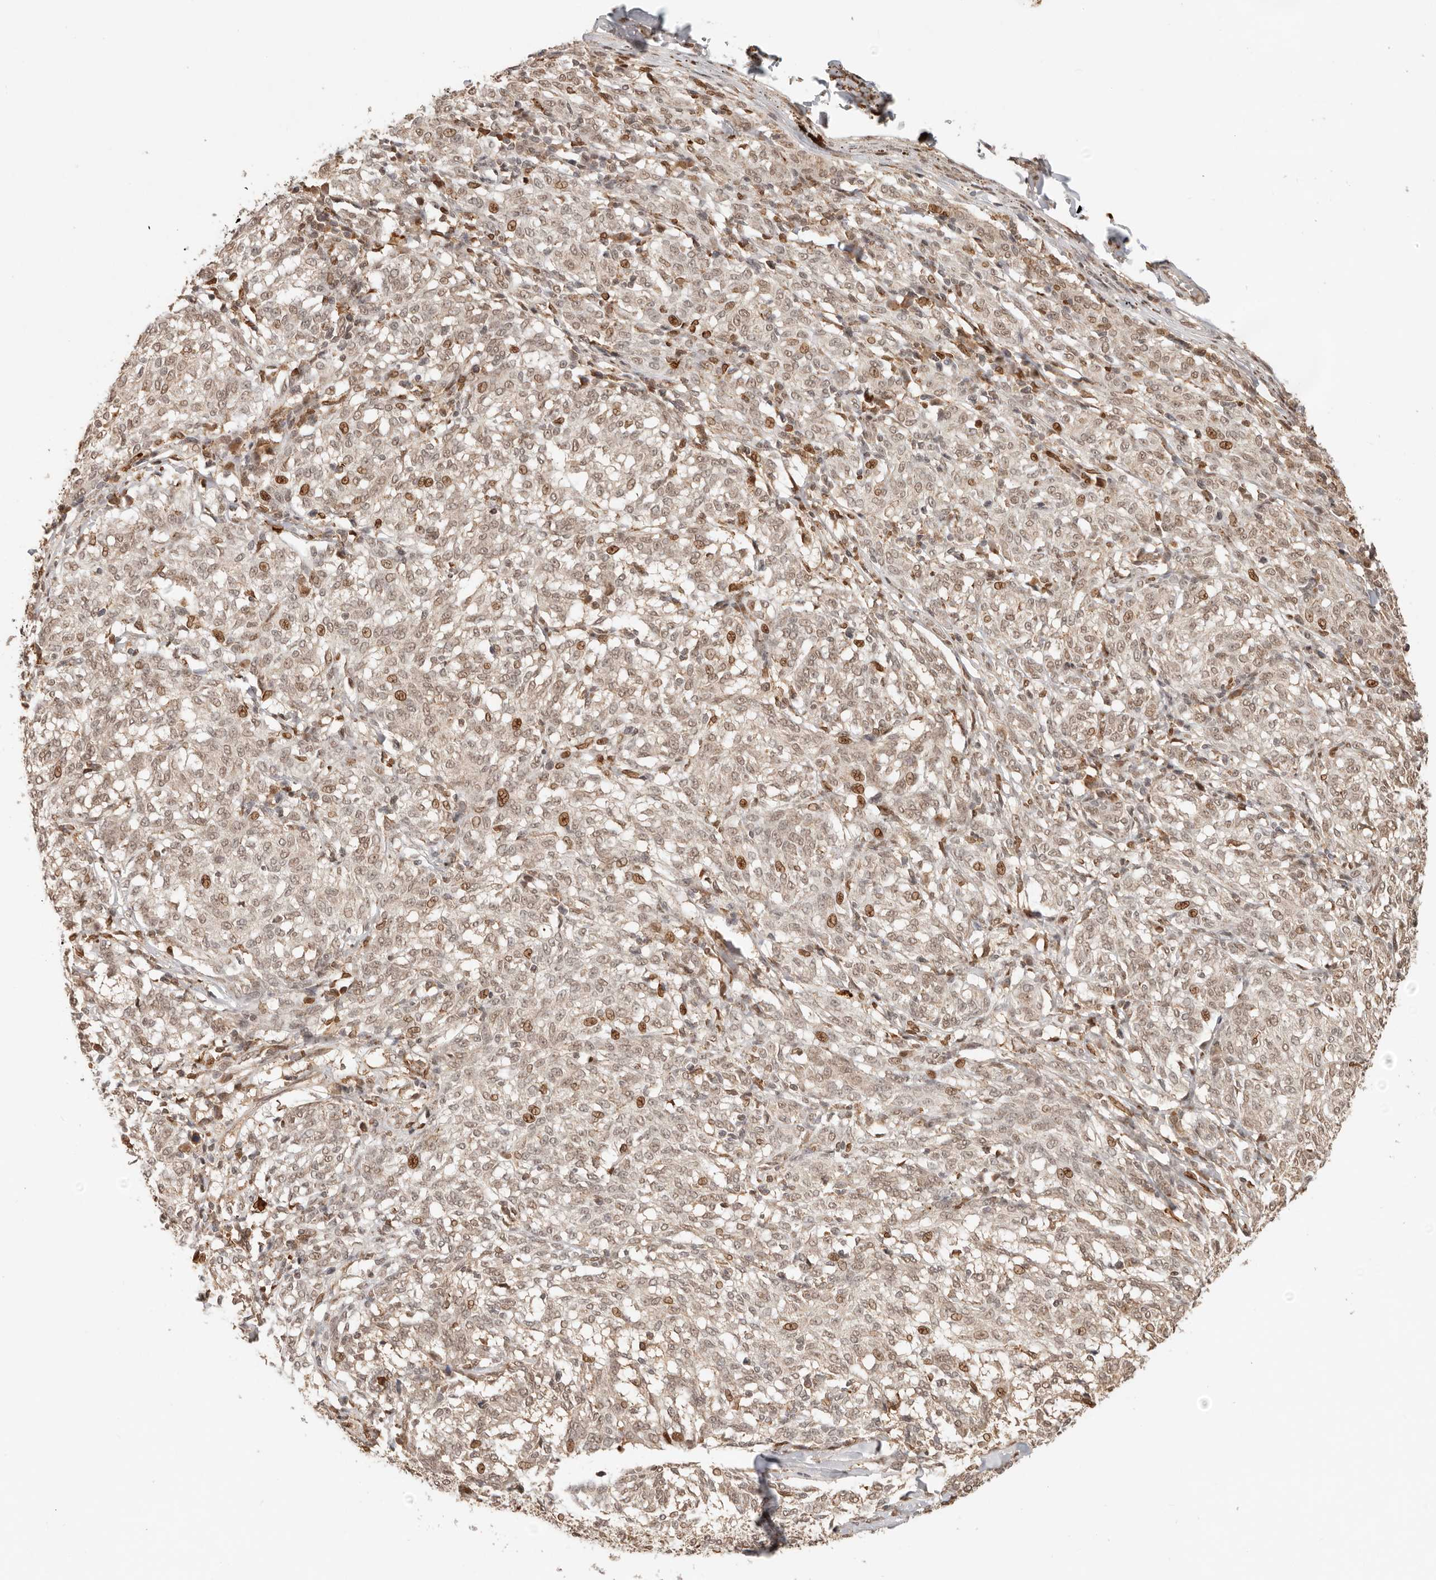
{"staining": {"intensity": "weak", "quantity": ">75%", "location": "nuclear"}, "tissue": "melanoma", "cell_type": "Tumor cells", "image_type": "cancer", "snomed": [{"axis": "morphology", "description": "Malignant melanoma, NOS"}, {"axis": "topography", "description": "Skin"}], "caption": "Immunohistochemistry (IHC) staining of melanoma, which reveals low levels of weak nuclear staining in approximately >75% of tumor cells indicating weak nuclear protein positivity. The staining was performed using DAB (3,3'-diaminobenzidine) (brown) for protein detection and nuclei were counterstained in hematoxylin (blue).", "gene": "NPAS2", "patient": {"sex": "female", "age": 72}}